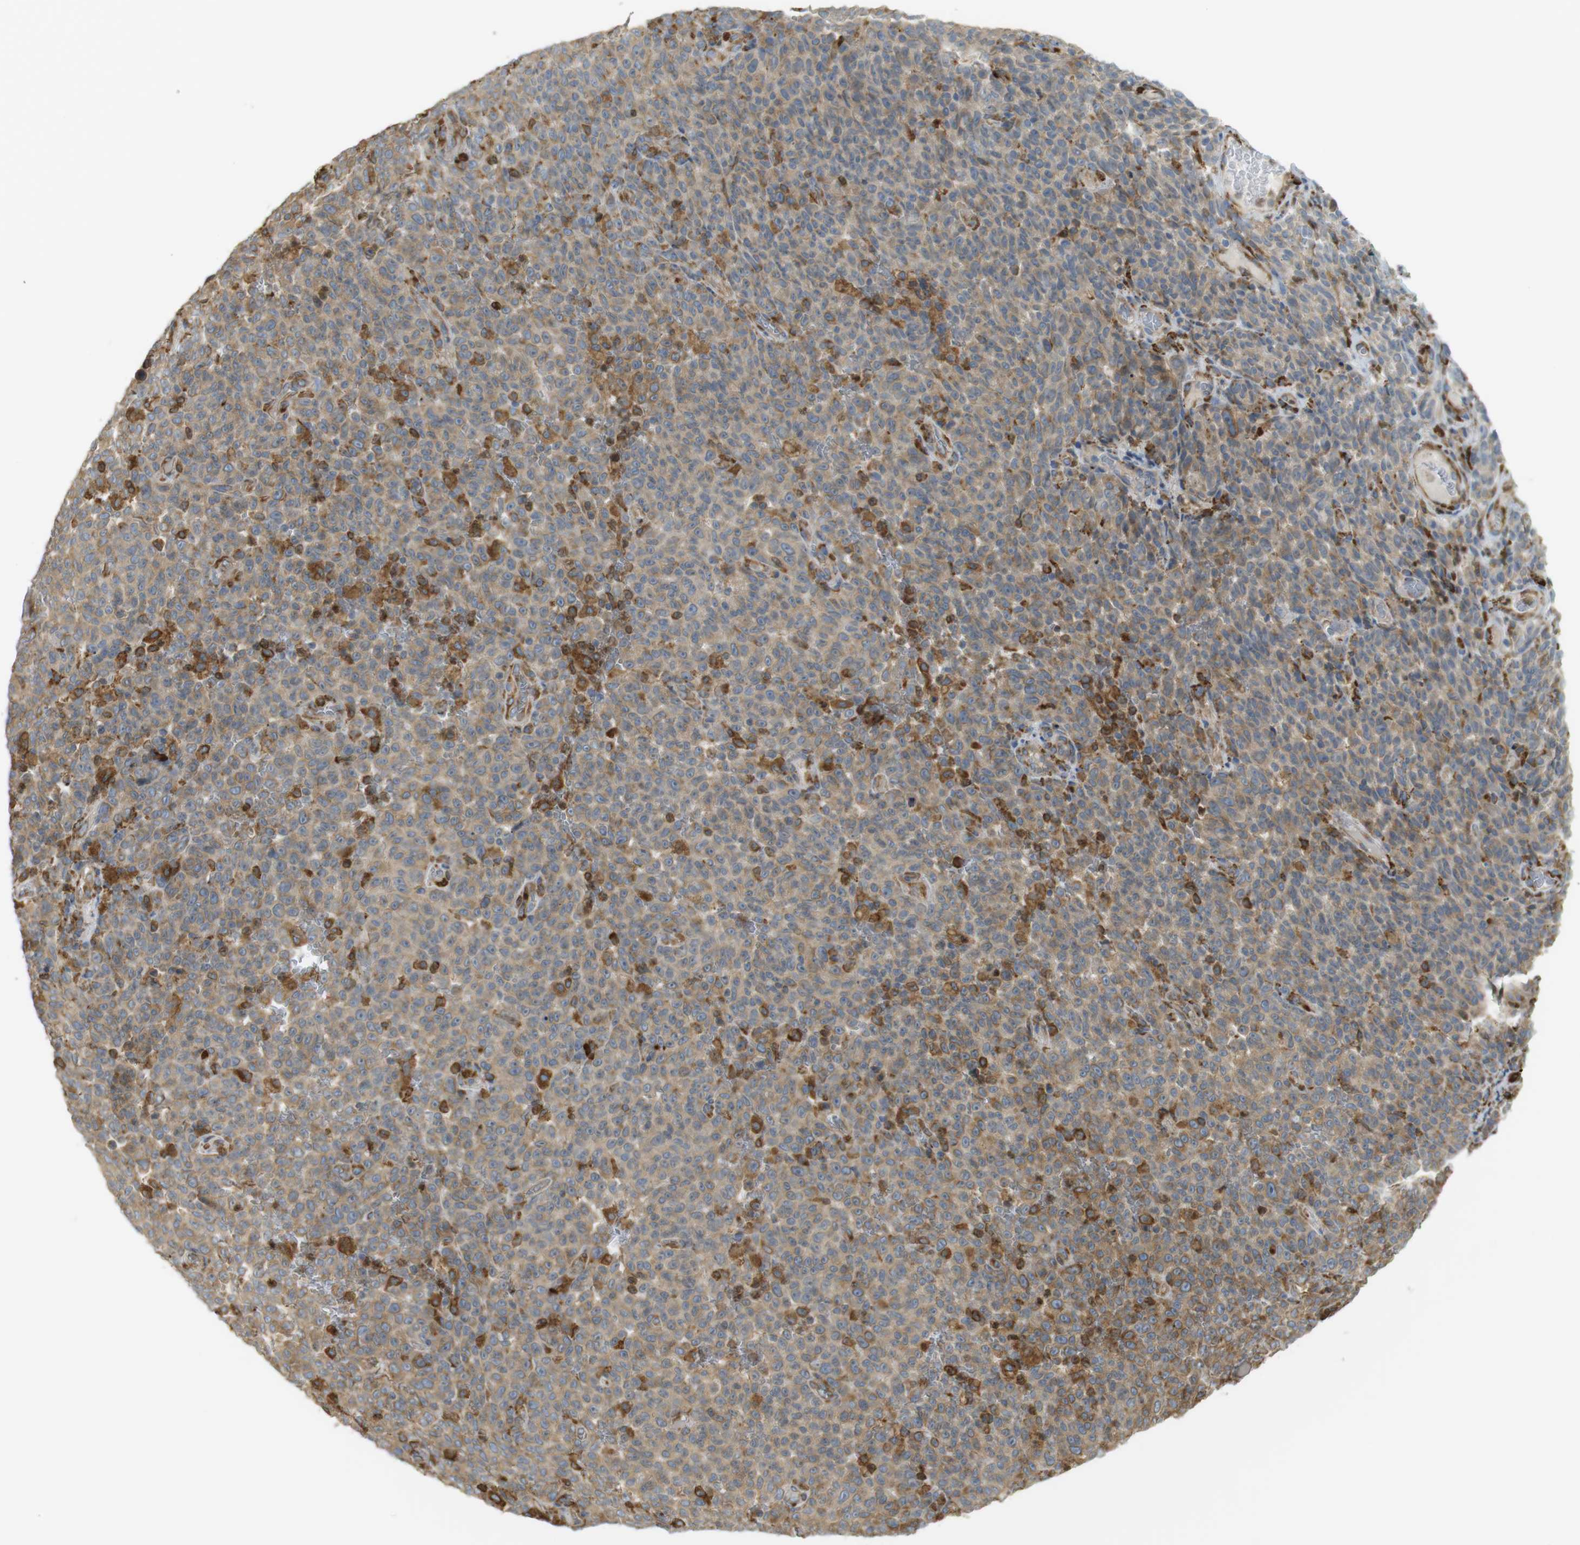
{"staining": {"intensity": "moderate", "quantity": ">75%", "location": "cytoplasmic/membranous"}, "tissue": "melanoma", "cell_type": "Tumor cells", "image_type": "cancer", "snomed": [{"axis": "morphology", "description": "Malignant melanoma, NOS"}, {"axis": "topography", "description": "Skin"}], "caption": "Protein staining of malignant melanoma tissue shows moderate cytoplasmic/membranous staining in approximately >75% of tumor cells.", "gene": "MBOAT2", "patient": {"sex": "female", "age": 82}}